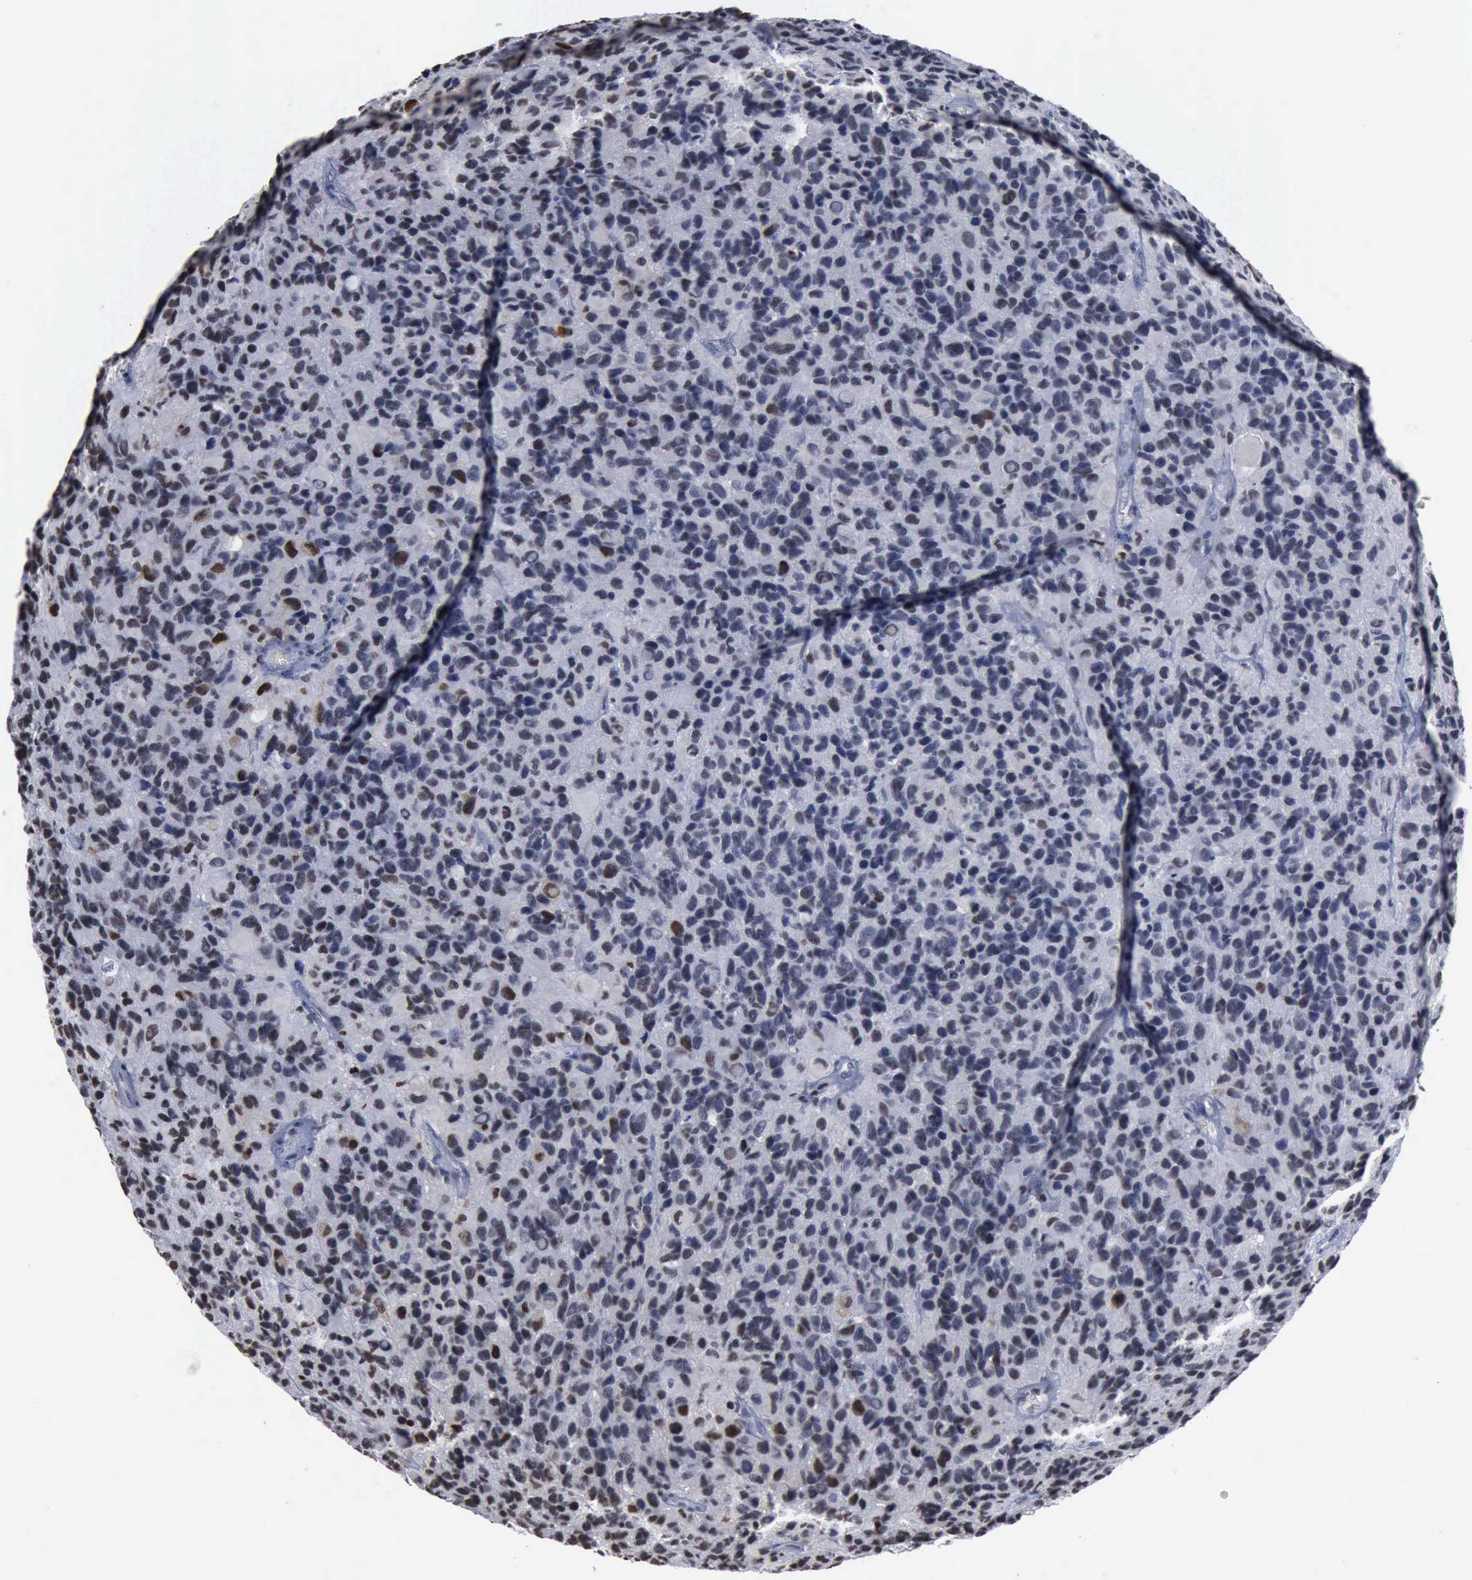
{"staining": {"intensity": "weak", "quantity": "25%-75%", "location": "nuclear"}, "tissue": "glioma", "cell_type": "Tumor cells", "image_type": "cancer", "snomed": [{"axis": "morphology", "description": "Glioma, malignant, High grade"}, {"axis": "topography", "description": "Brain"}], "caption": "Glioma was stained to show a protein in brown. There is low levels of weak nuclear expression in about 25%-75% of tumor cells.", "gene": "PCNA", "patient": {"sex": "male", "age": 77}}